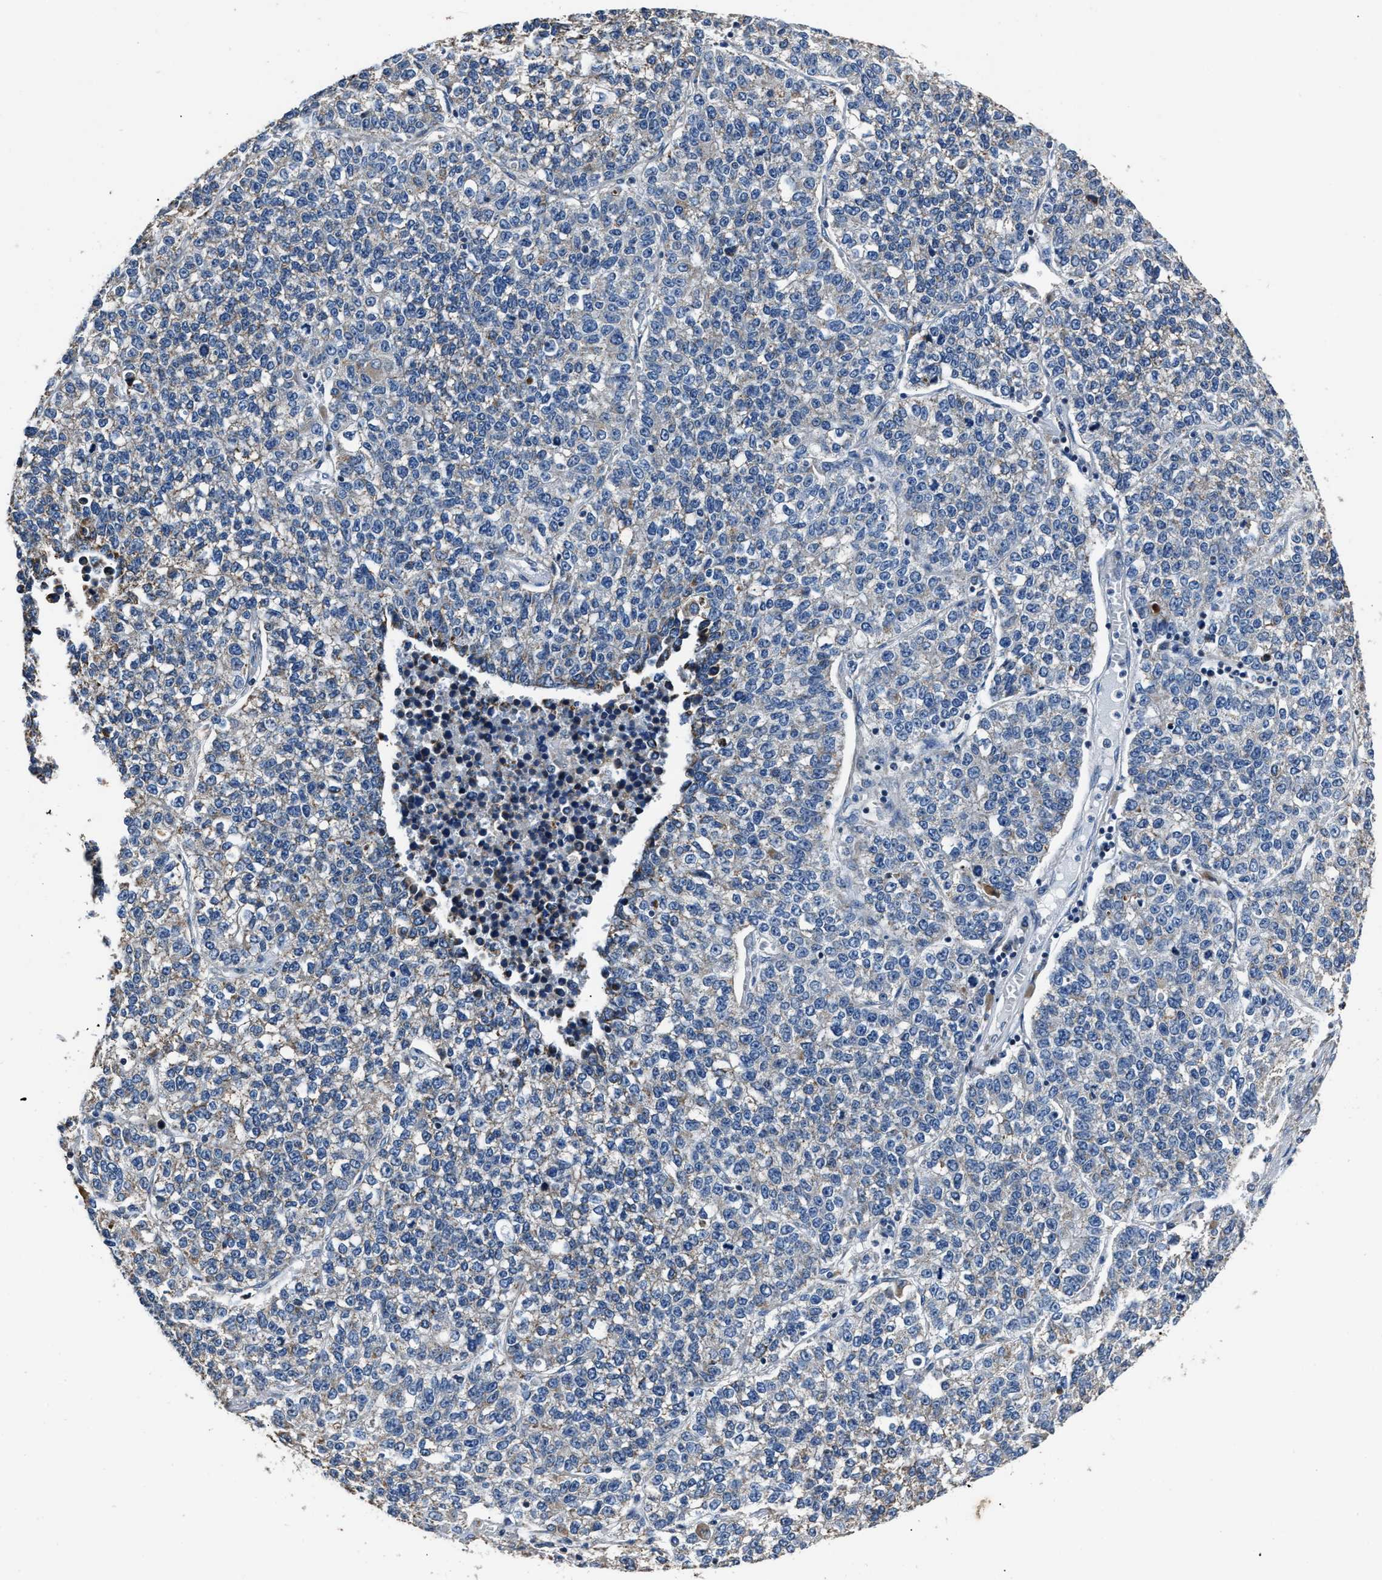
{"staining": {"intensity": "weak", "quantity": "25%-75%", "location": "cytoplasmic/membranous"}, "tissue": "lung cancer", "cell_type": "Tumor cells", "image_type": "cancer", "snomed": [{"axis": "morphology", "description": "Adenocarcinoma, NOS"}, {"axis": "topography", "description": "Lung"}], "caption": "IHC micrograph of neoplastic tissue: adenocarcinoma (lung) stained using immunohistochemistry displays low levels of weak protein expression localized specifically in the cytoplasmic/membranous of tumor cells, appearing as a cytoplasmic/membranous brown color.", "gene": "NSUN5", "patient": {"sex": "male", "age": 49}}